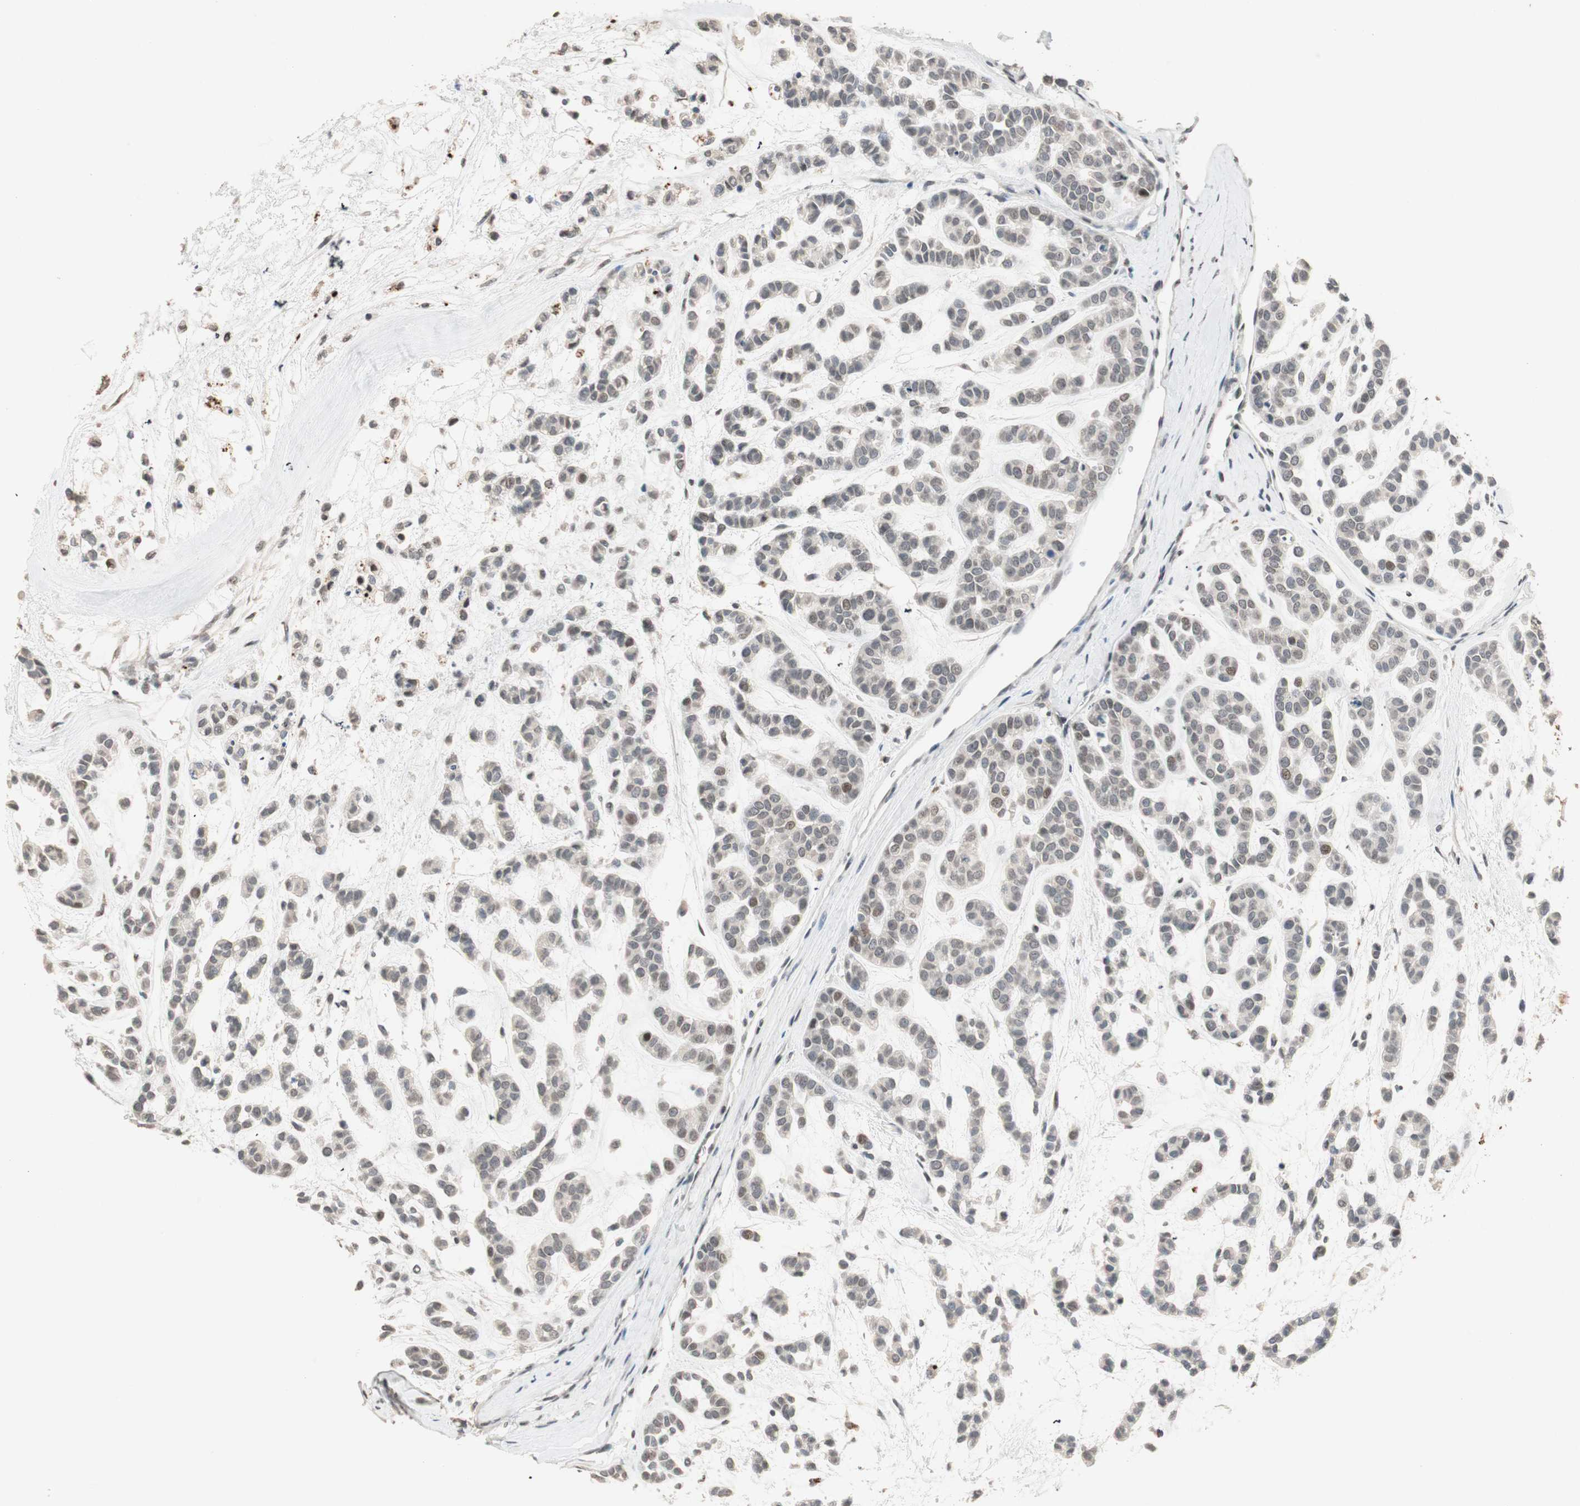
{"staining": {"intensity": "weak", "quantity": "25%-75%", "location": "nuclear"}, "tissue": "head and neck cancer", "cell_type": "Tumor cells", "image_type": "cancer", "snomed": [{"axis": "morphology", "description": "Adenocarcinoma, NOS"}, {"axis": "morphology", "description": "Adenoma, NOS"}, {"axis": "topography", "description": "Head-Neck"}], "caption": "An immunohistochemistry (IHC) histopathology image of neoplastic tissue is shown. Protein staining in brown labels weak nuclear positivity in head and neck cancer within tumor cells.", "gene": "ETV4", "patient": {"sex": "female", "age": 55}}